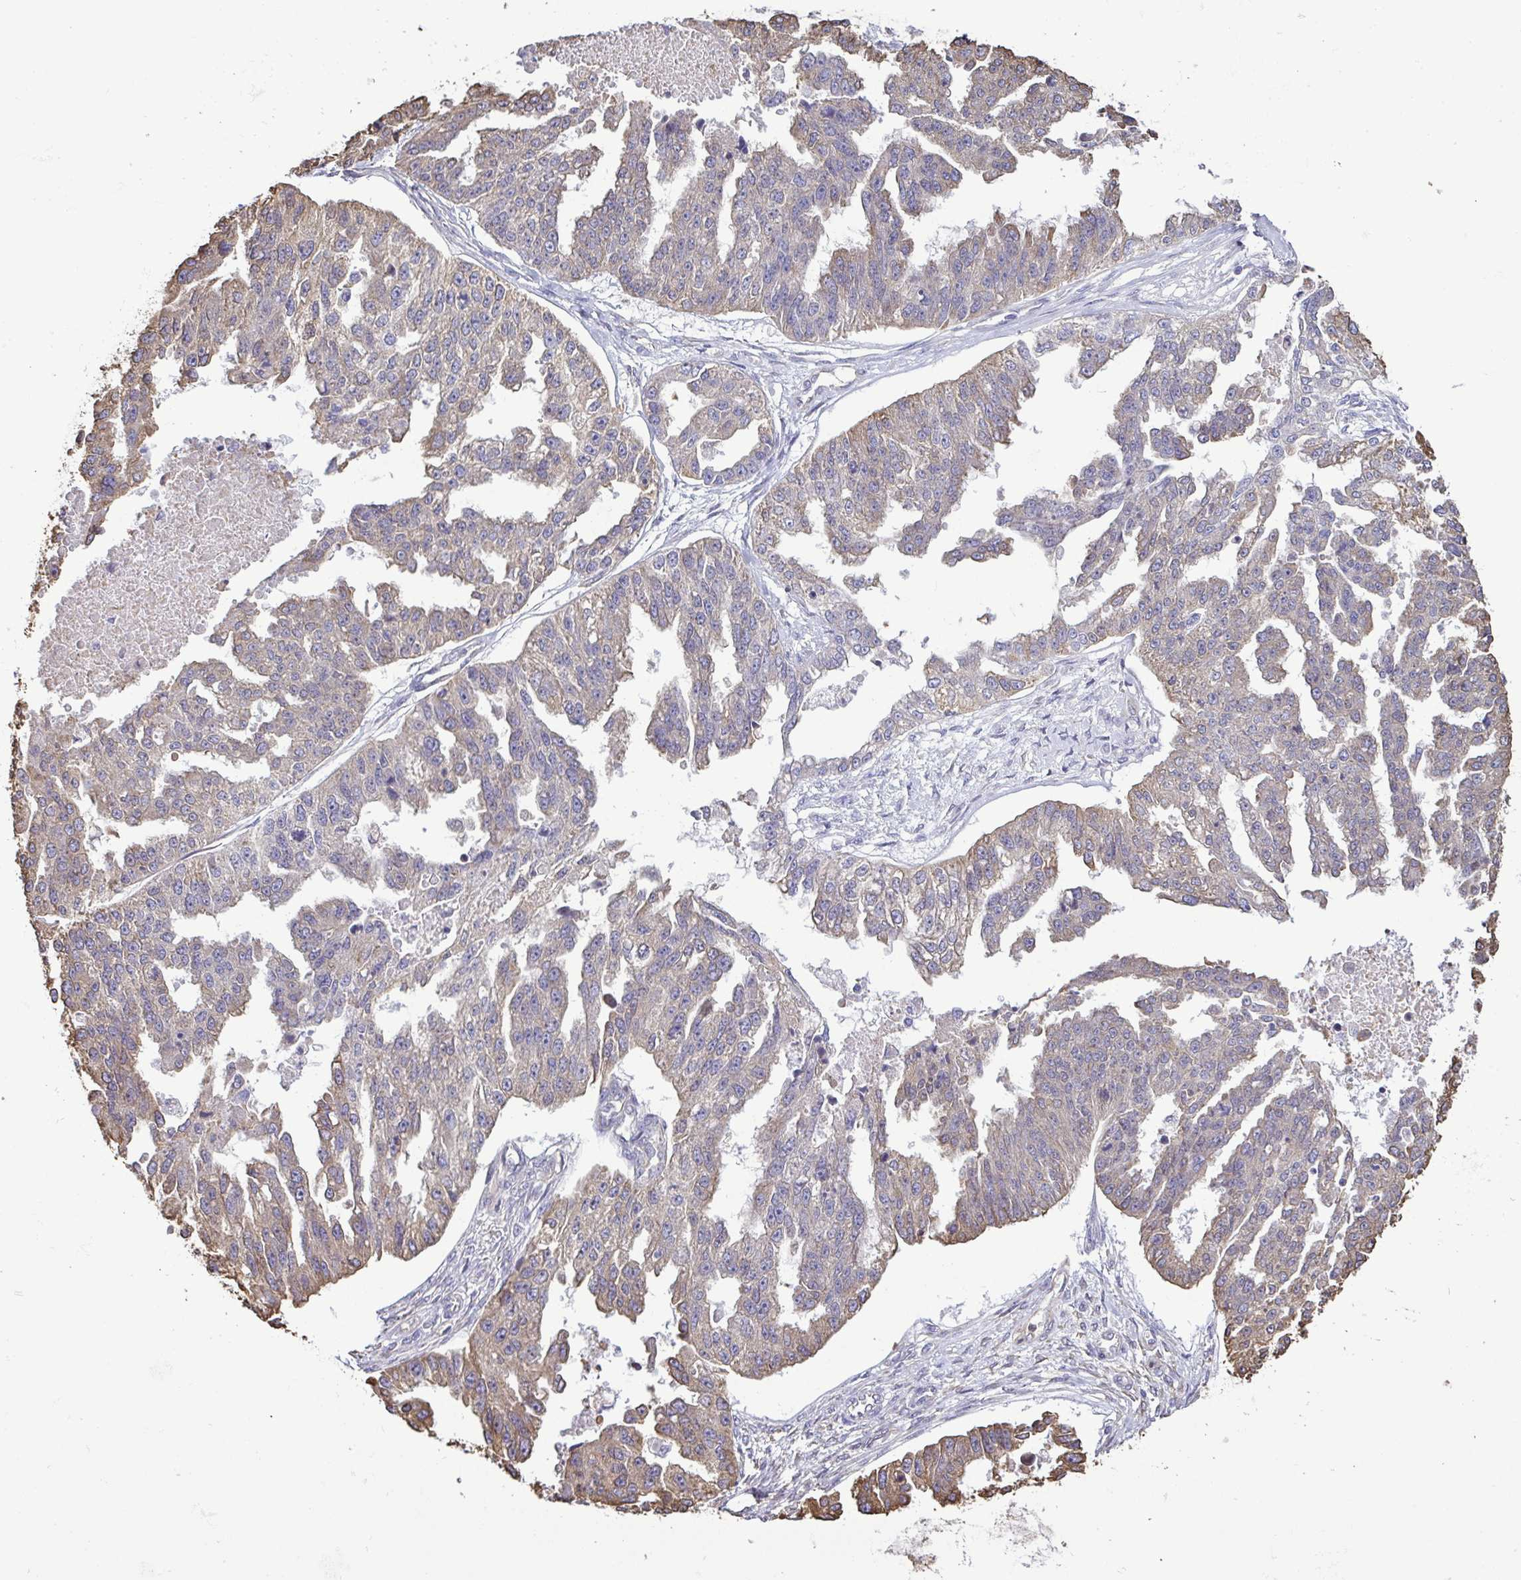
{"staining": {"intensity": "weak", "quantity": "<25%", "location": "cytoplasmic/membranous"}, "tissue": "ovarian cancer", "cell_type": "Tumor cells", "image_type": "cancer", "snomed": [{"axis": "morphology", "description": "Cystadenocarcinoma, serous, NOS"}, {"axis": "topography", "description": "Ovary"}], "caption": "This is a micrograph of immunohistochemistry staining of serous cystadenocarcinoma (ovarian), which shows no positivity in tumor cells. (DAB (3,3'-diaminobenzidine) immunohistochemistry (IHC) with hematoxylin counter stain).", "gene": "MYL10", "patient": {"sex": "female", "age": 58}}